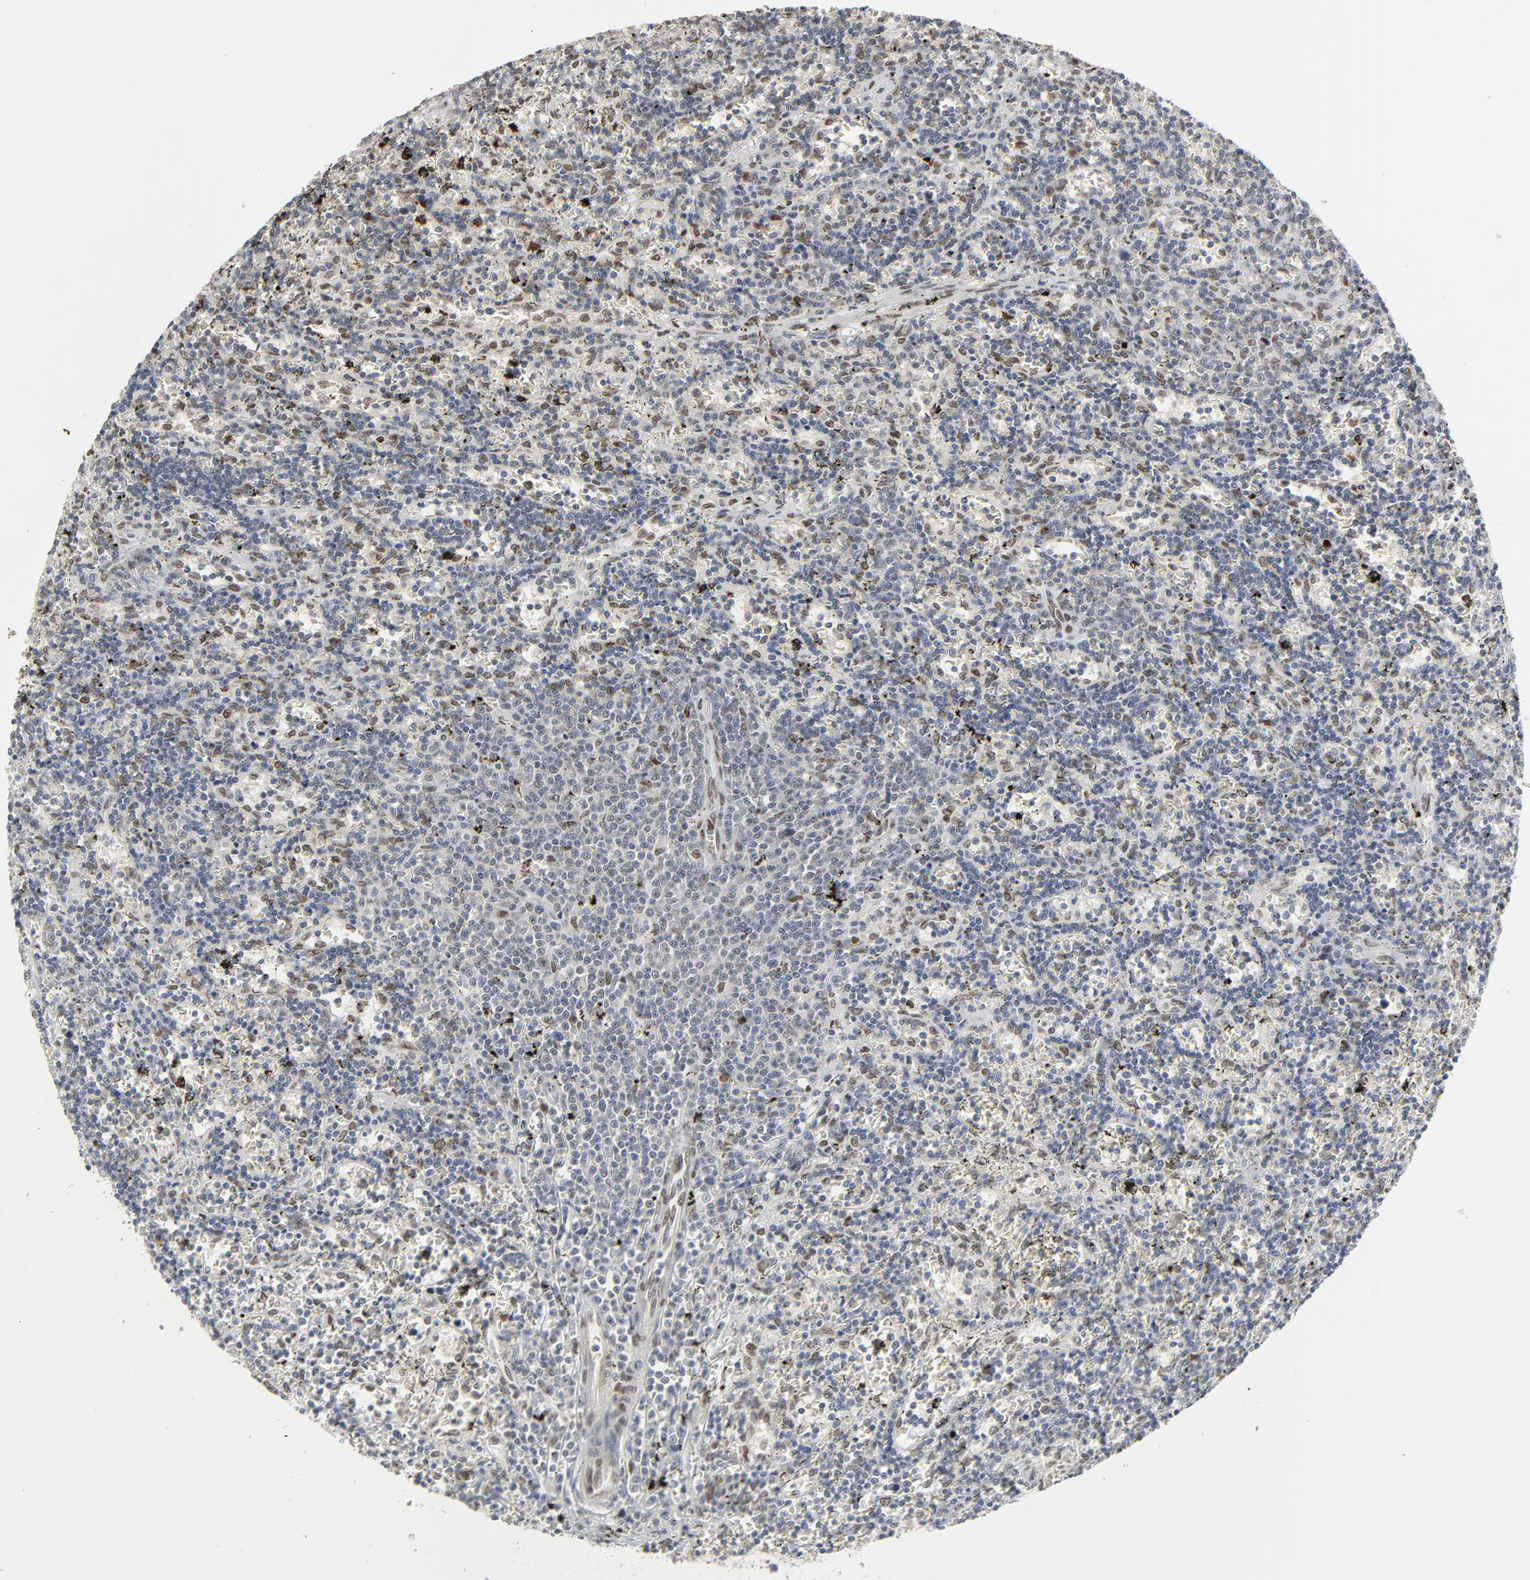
{"staining": {"intensity": "moderate", "quantity": "<25%", "location": "nuclear"}, "tissue": "lymphoma", "cell_type": "Tumor cells", "image_type": "cancer", "snomed": [{"axis": "morphology", "description": "Malignant lymphoma, non-Hodgkin's type, Low grade"}, {"axis": "topography", "description": "Spleen"}], "caption": "This is an image of immunohistochemistry staining of malignant lymphoma, non-Hodgkin's type (low-grade), which shows moderate expression in the nuclear of tumor cells.", "gene": "CUX1", "patient": {"sex": "male", "age": 60}}